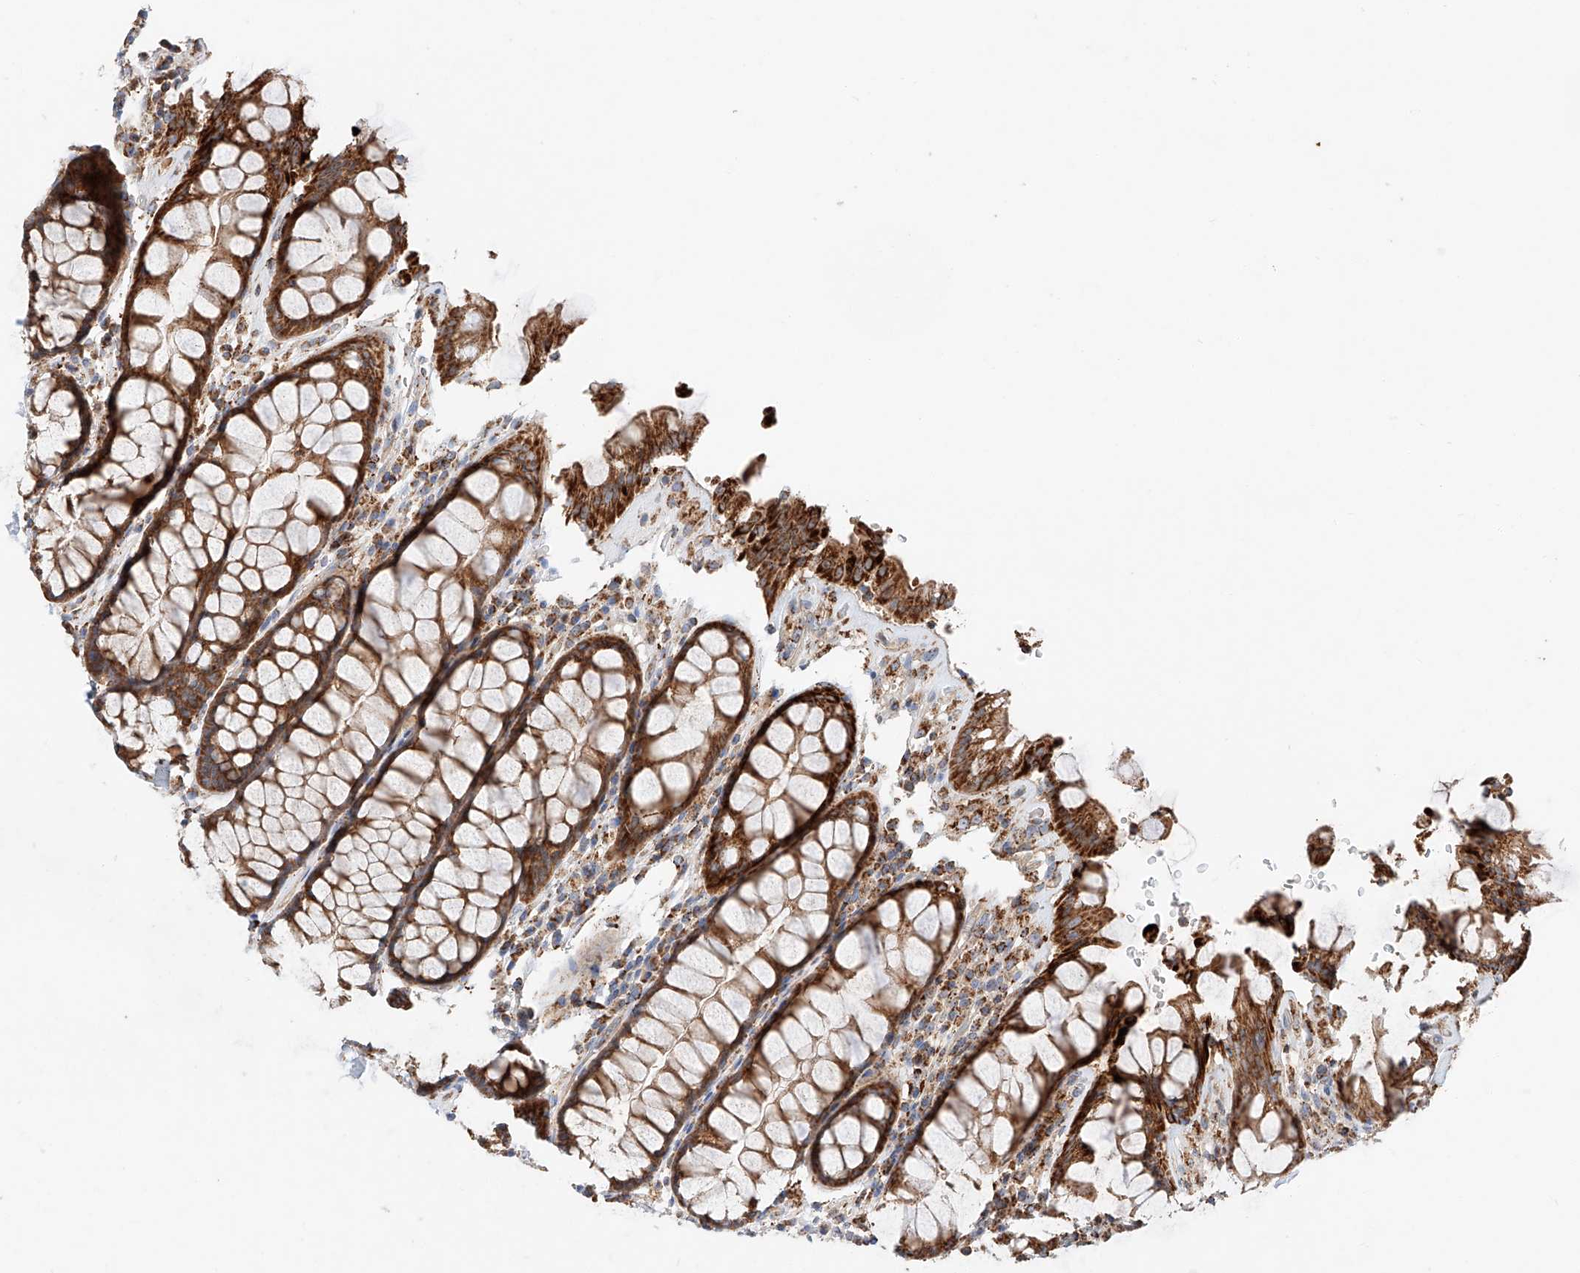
{"staining": {"intensity": "strong", "quantity": ">75%", "location": "cytoplasmic/membranous"}, "tissue": "rectum", "cell_type": "Glandular cells", "image_type": "normal", "snomed": [{"axis": "morphology", "description": "Normal tissue, NOS"}, {"axis": "topography", "description": "Rectum"}], "caption": "Immunohistochemistry (DAB) staining of benign human rectum exhibits strong cytoplasmic/membranous protein positivity in approximately >75% of glandular cells.", "gene": "RUSC1", "patient": {"sex": "male", "age": 64}}